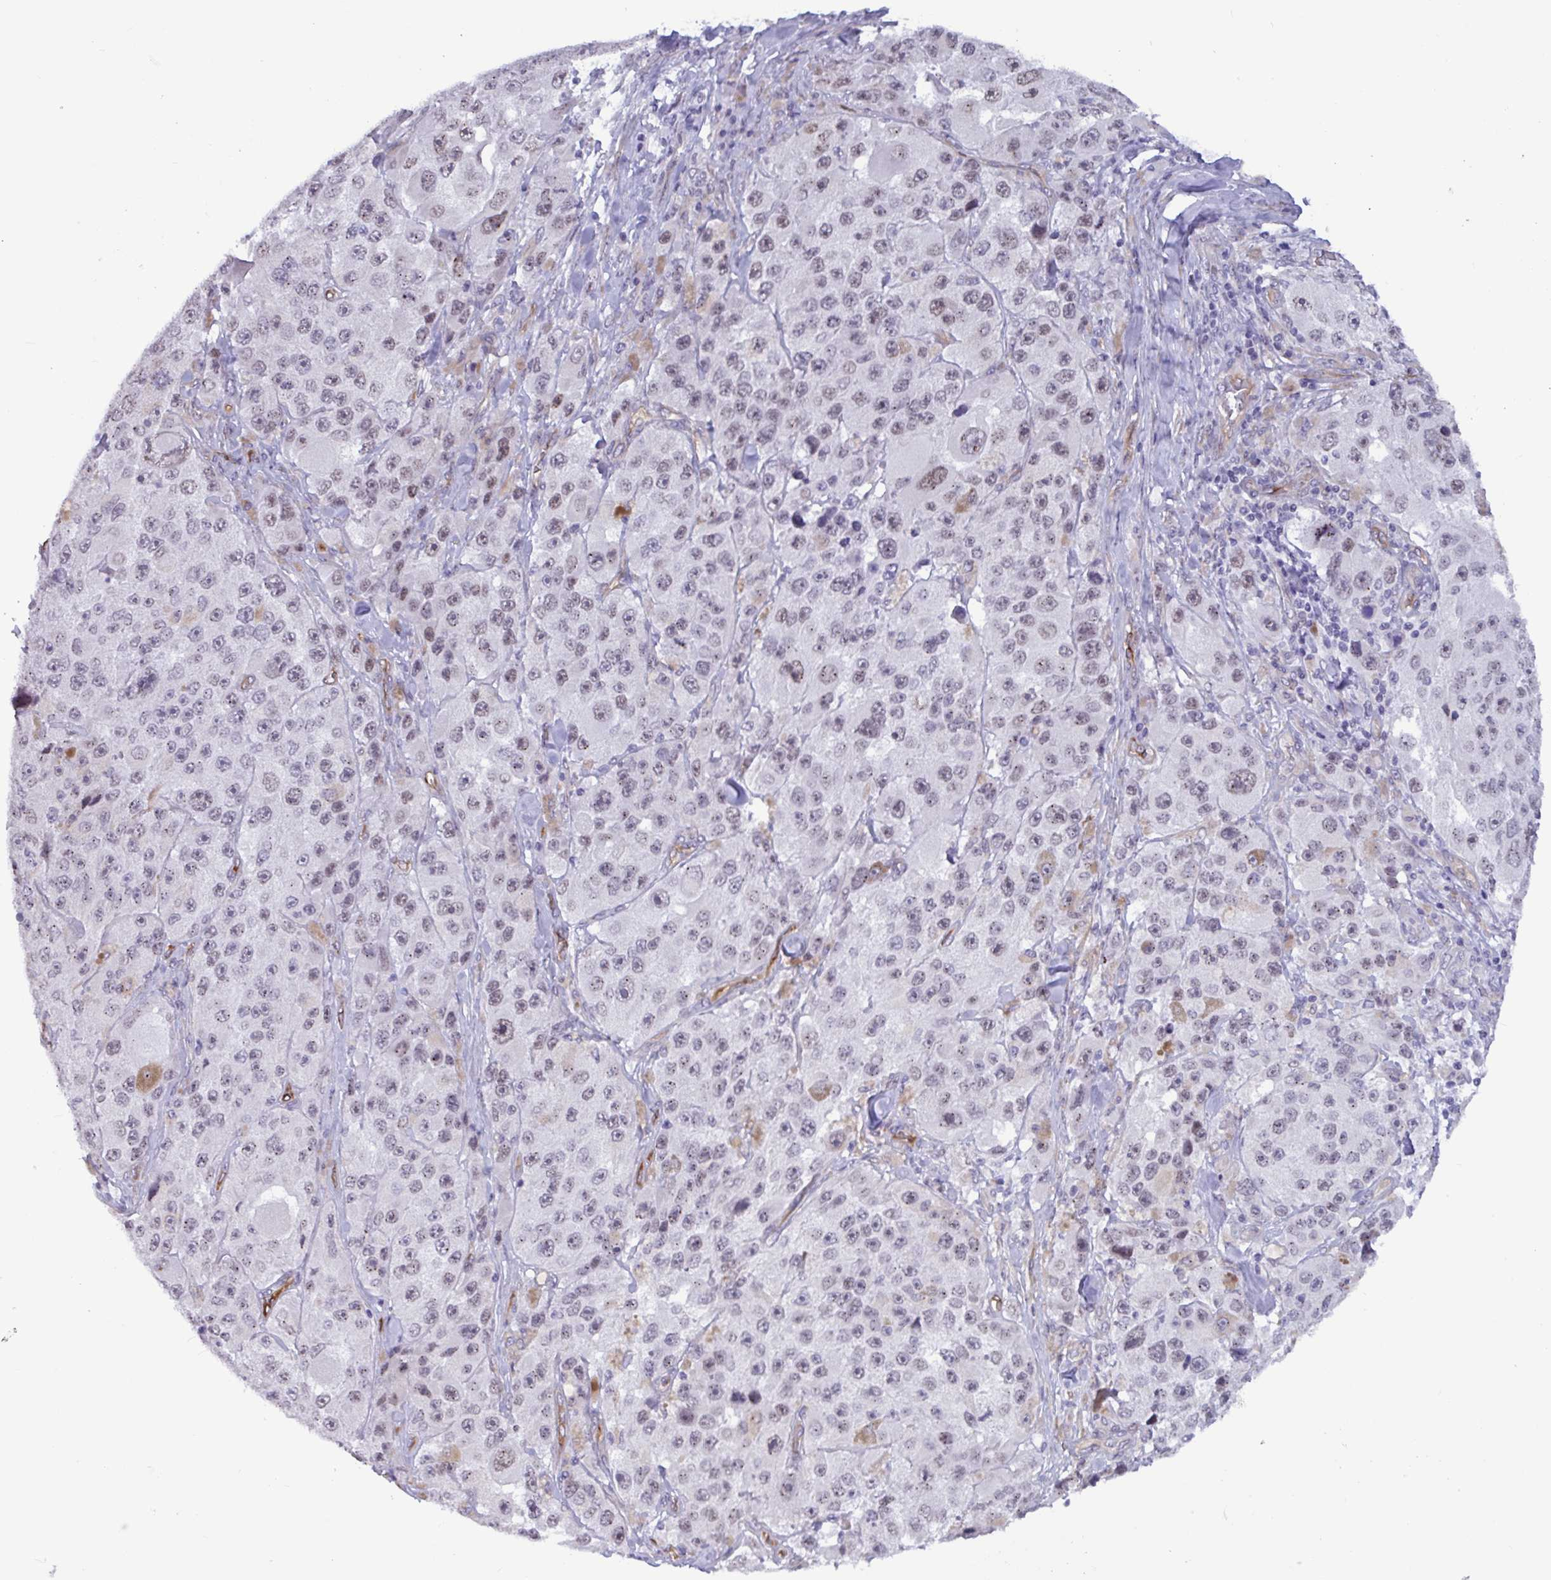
{"staining": {"intensity": "weak", "quantity": "<25%", "location": "nuclear"}, "tissue": "melanoma", "cell_type": "Tumor cells", "image_type": "cancer", "snomed": [{"axis": "morphology", "description": "Malignant melanoma, Metastatic site"}, {"axis": "topography", "description": "Lymph node"}], "caption": "Image shows no protein expression in tumor cells of malignant melanoma (metastatic site) tissue.", "gene": "EML1", "patient": {"sex": "male", "age": 62}}